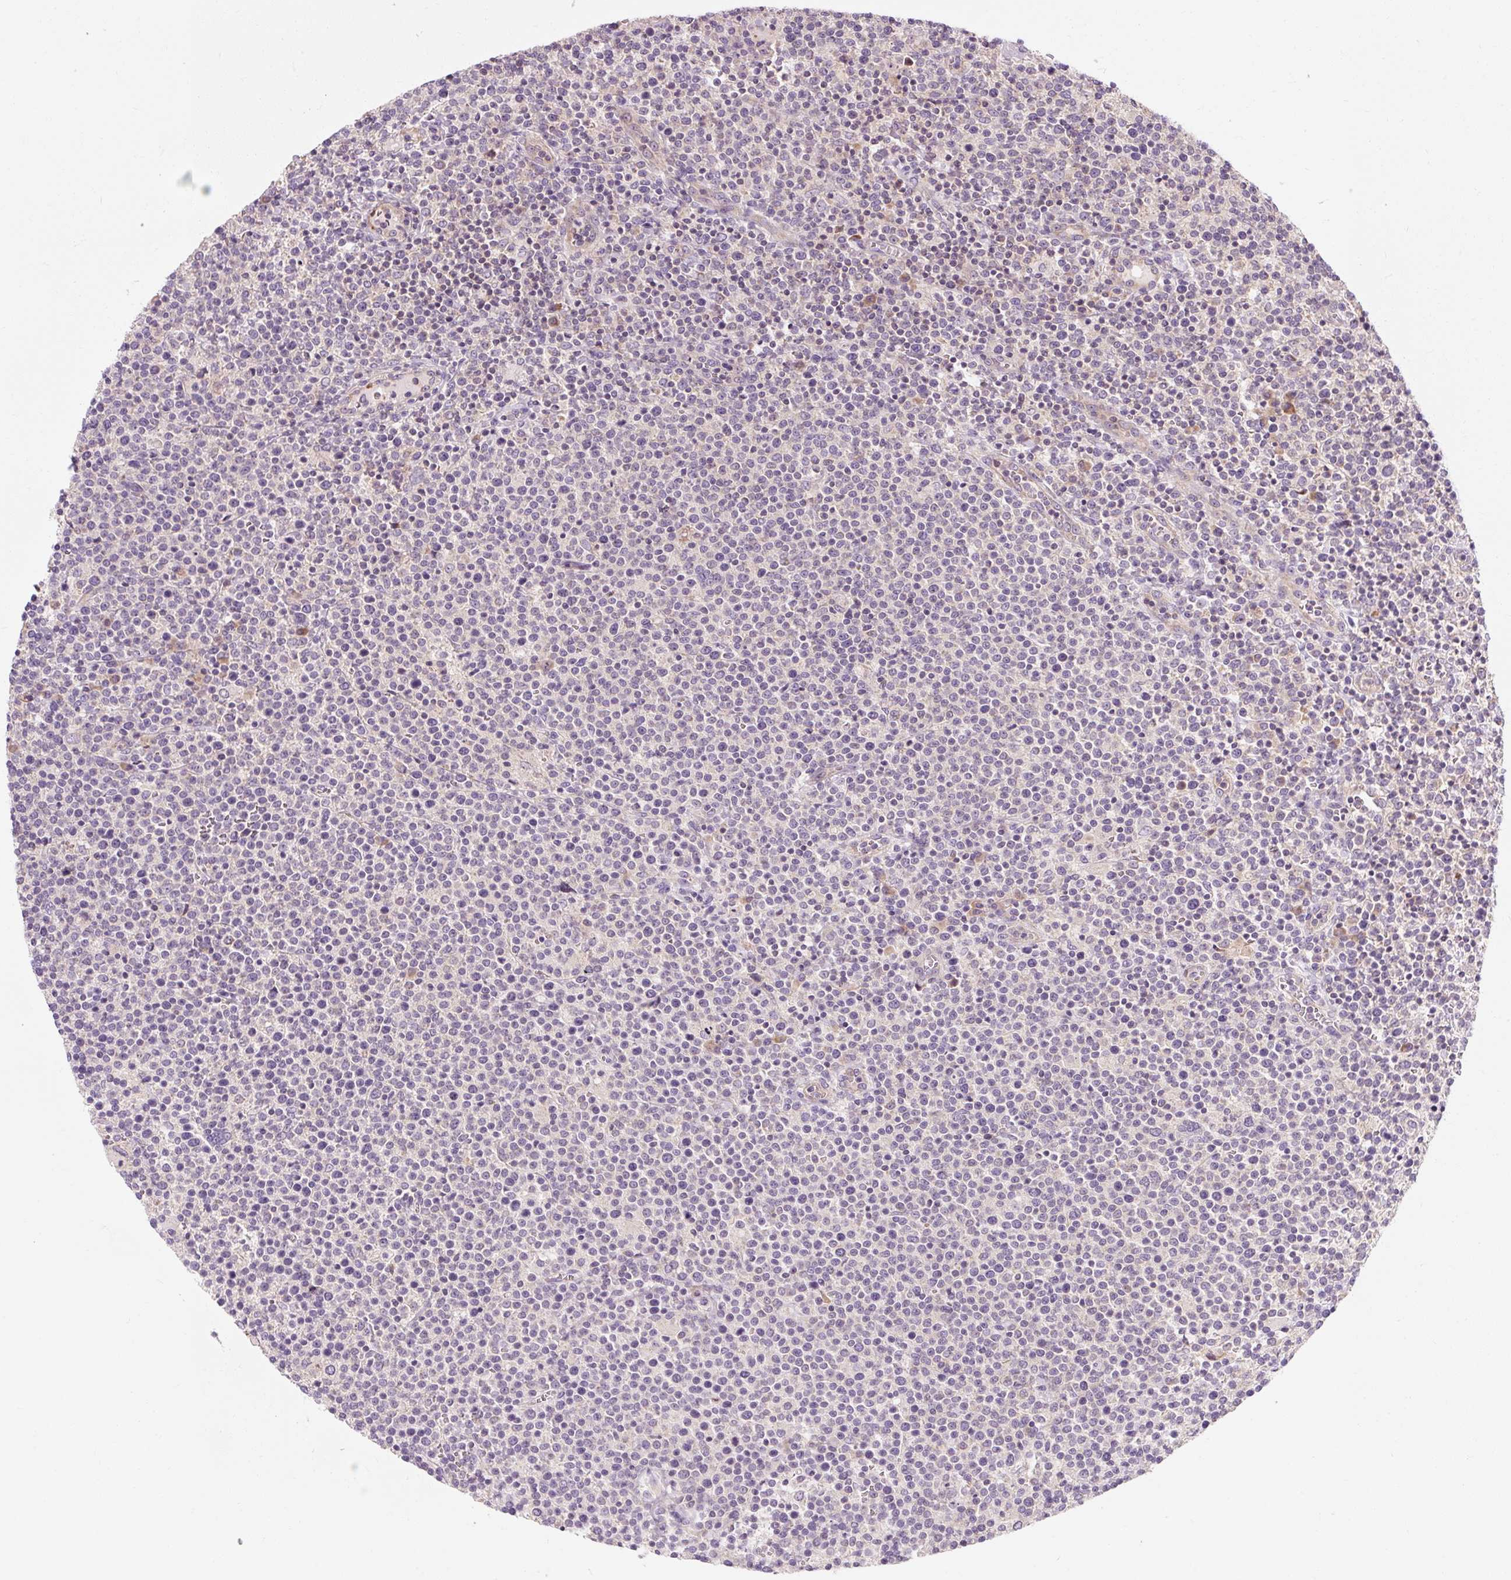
{"staining": {"intensity": "negative", "quantity": "none", "location": "none"}, "tissue": "lymphoma", "cell_type": "Tumor cells", "image_type": "cancer", "snomed": [{"axis": "morphology", "description": "Malignant lymphoma, non-Hodgkin's type, High grade"}, {"axis": "topography", "description": "Lymph node"}], "caption": "Tumor cells are negative for protein expression in human lymphoma.", "gene": "PRSS48", "patient": {"sex": "male", "age": 61}}